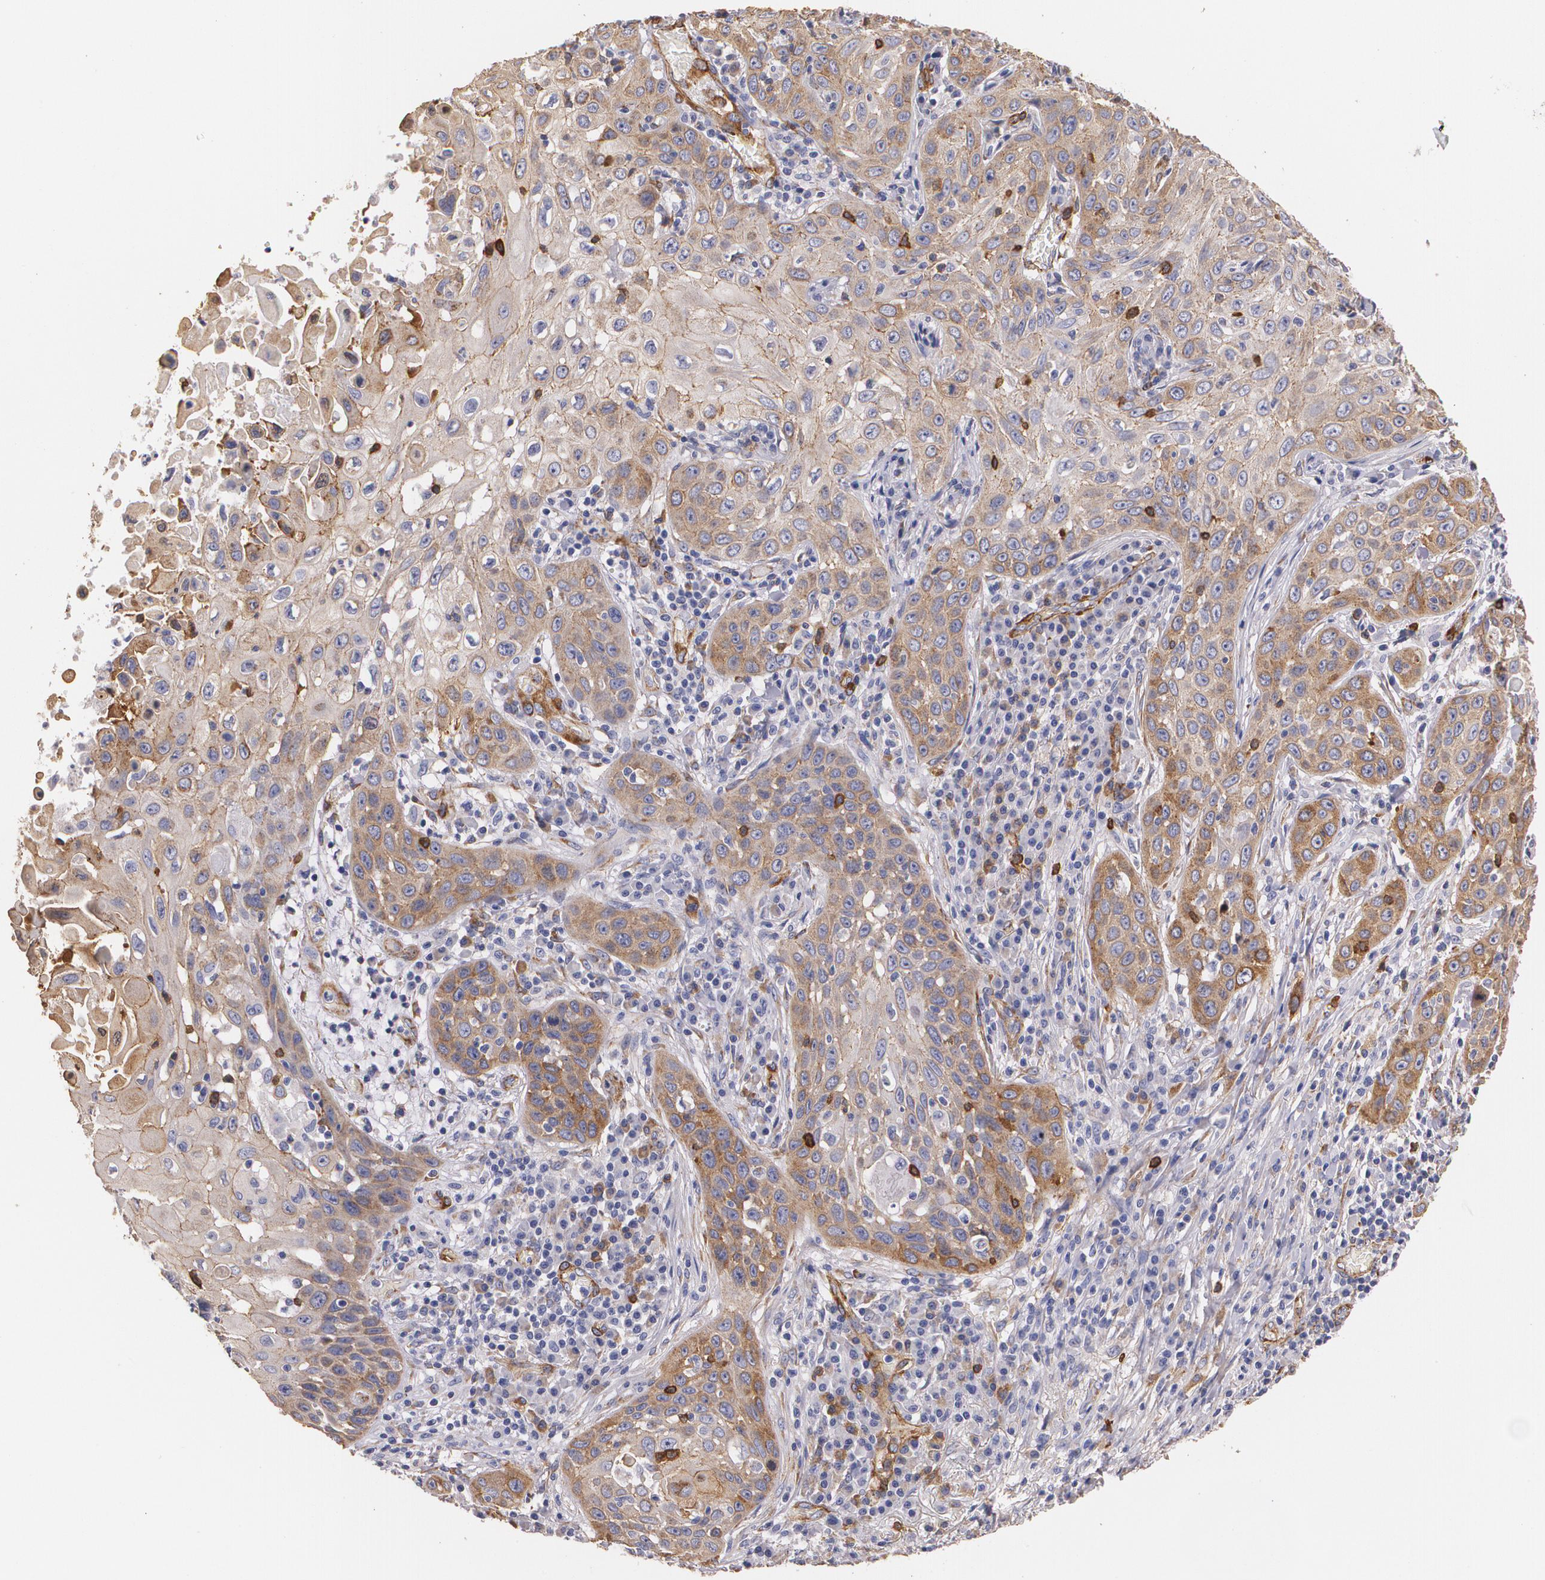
{"staining": {"intensity": "moderate", "quantity": ">75%", "location": "cytoplasmic/membranous"}, "tissue": "skin cancer", "cell_type": "Tumor cells", "image_type": "cancer", "snomed": [{"axis": "morphology", "description": "Squamous cell carcinoma, NOS"}, {"axis": "topography", "description": "Skin"}], "caption": "High-magnification brightfield microscopy of skin squamous cell carcinoma stained with DAB (3,3'-diaminobenzidine) (brown) and counterstained with hematoxylin (blue). tumor cells exhibit moderate cytoplasmic/membranous staining is appreciated in about>75% of cells.", "gene": "TJP1", "patient": {"sex": "male", "age": 84}}